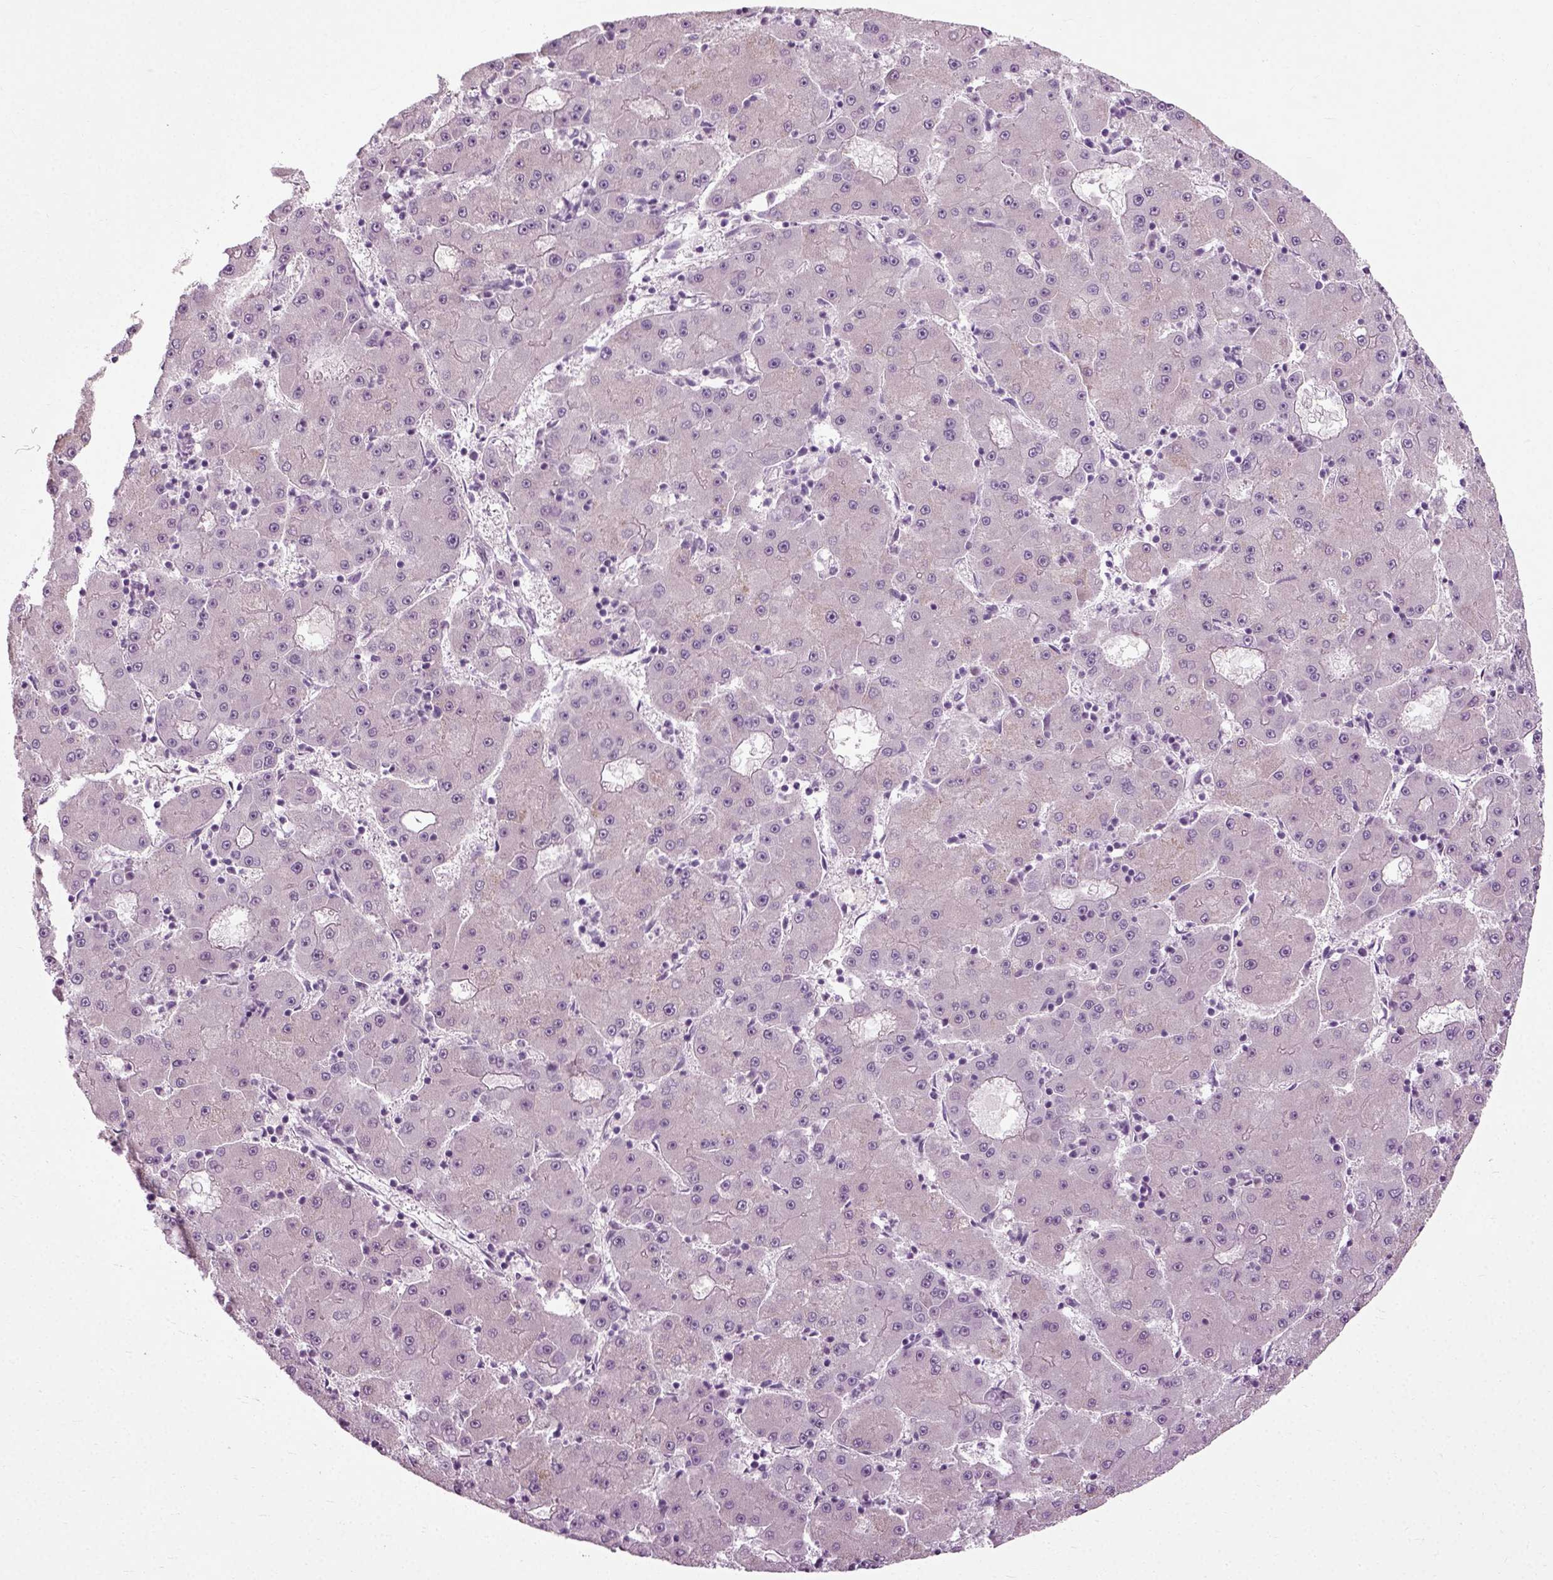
{"staining": {"intensity": "negative", "quantity": "none", "location": "none"}, "tissue": "liver cancer", "cell_type": "Tumor cells", "image_type": "cancer", "snomed": [{"axis": "morphology", "description": "Carcinoma, Hepatocellular, NOS"}, {"axis": "topography", "description": "Liver"}], "caption": "Liver cancer (hepatocellular carcinoma) stained for a protein using IHC displays no positivity tumor cells.", "gene": "SCG5", "patient": {"sex": "male", "age": 73}}